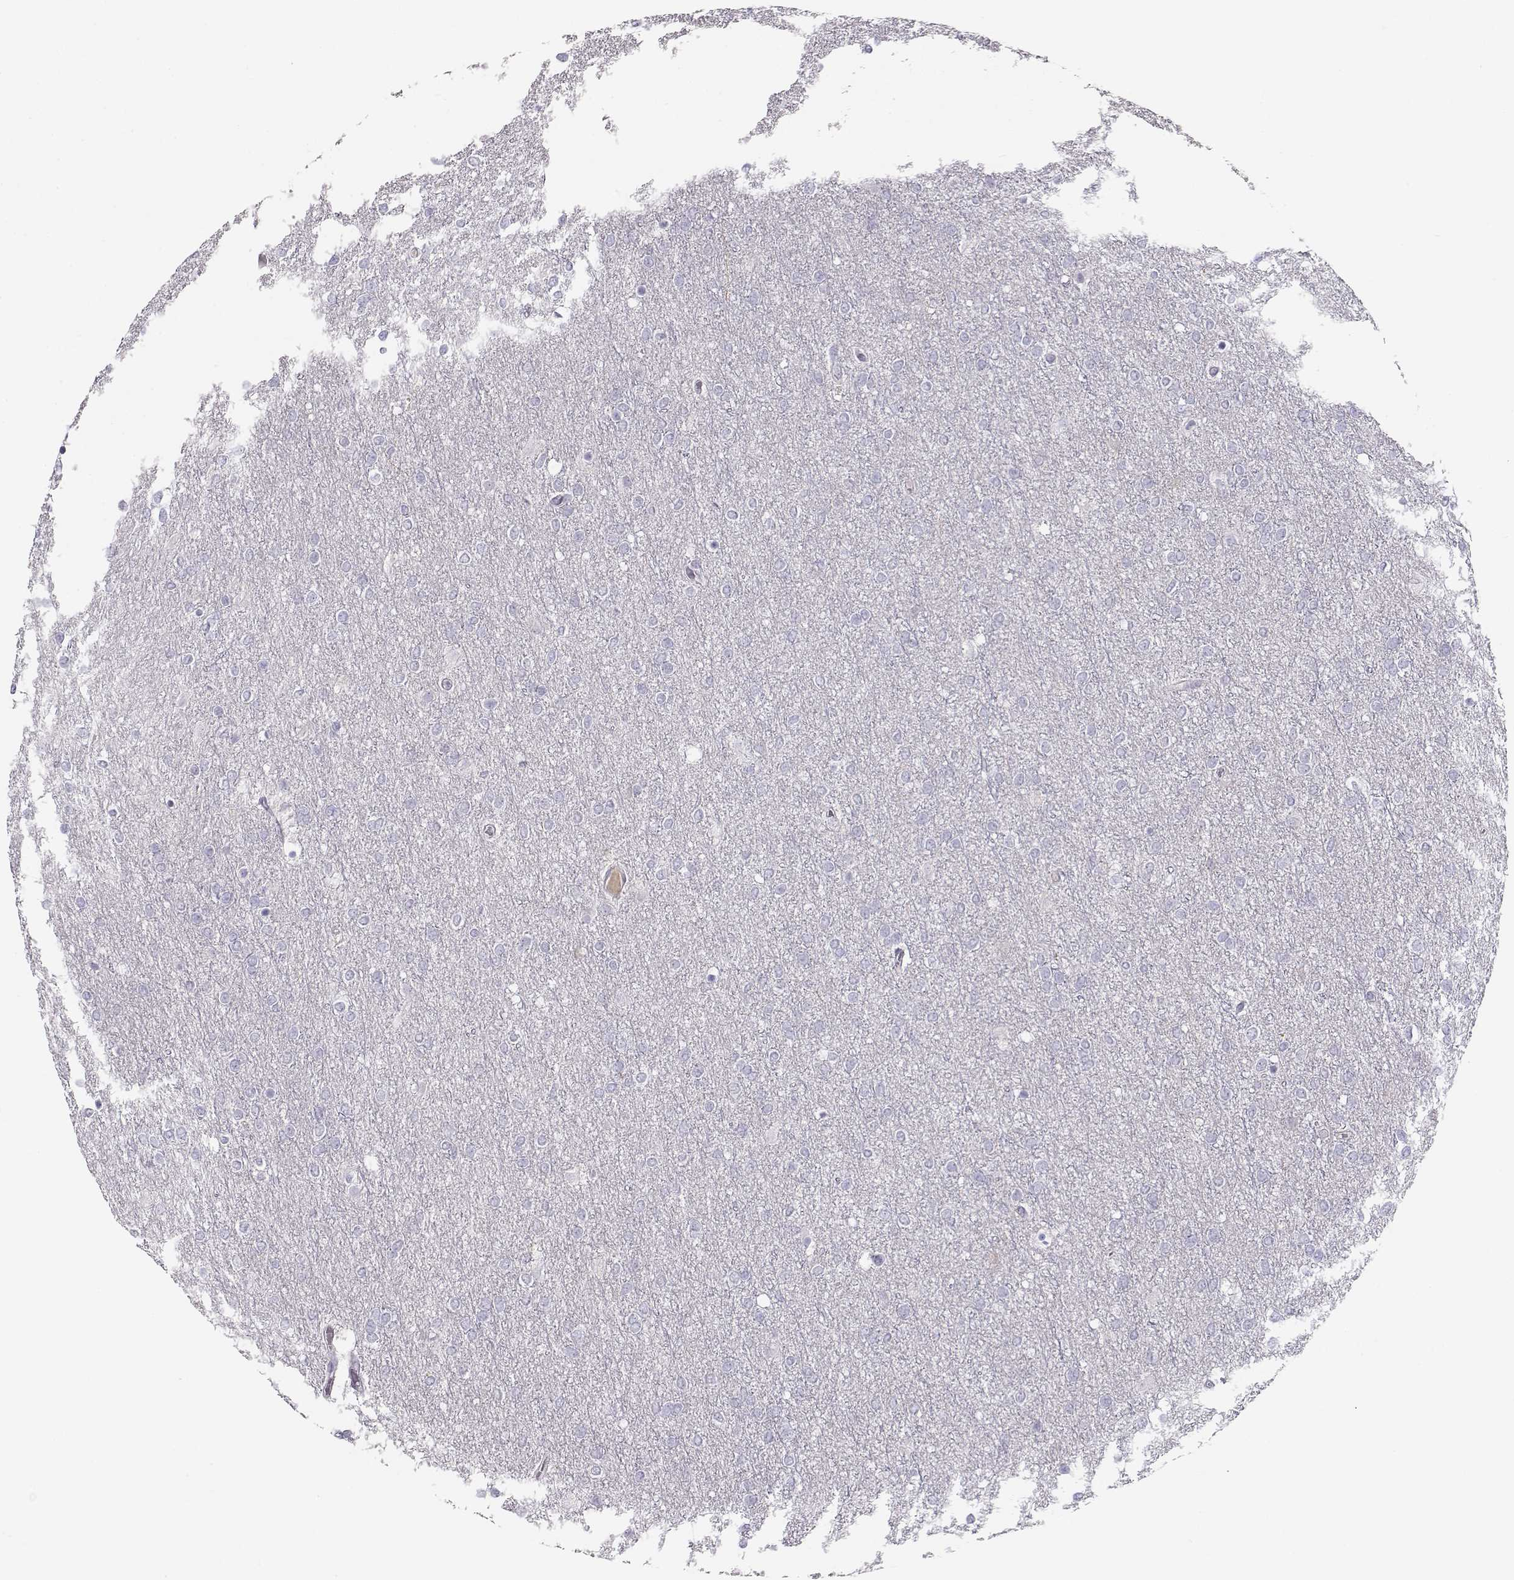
{"staining": {"intensity": "negative", "quantity": "none", "location": "none"}, "tissue": "glioma", "cell_type": "Tumor cells", "image_type": "cancer", "snomed": [{"axis": "morphology", "description": "Glioma, malignant, High grade"}, {"axis": "topography", "description": "Brain"}], "caption": "Tumor cells show no significant protein staining in glioma.", "gene": "OPN5", "patient": {"sex": "female", "age": 61}}